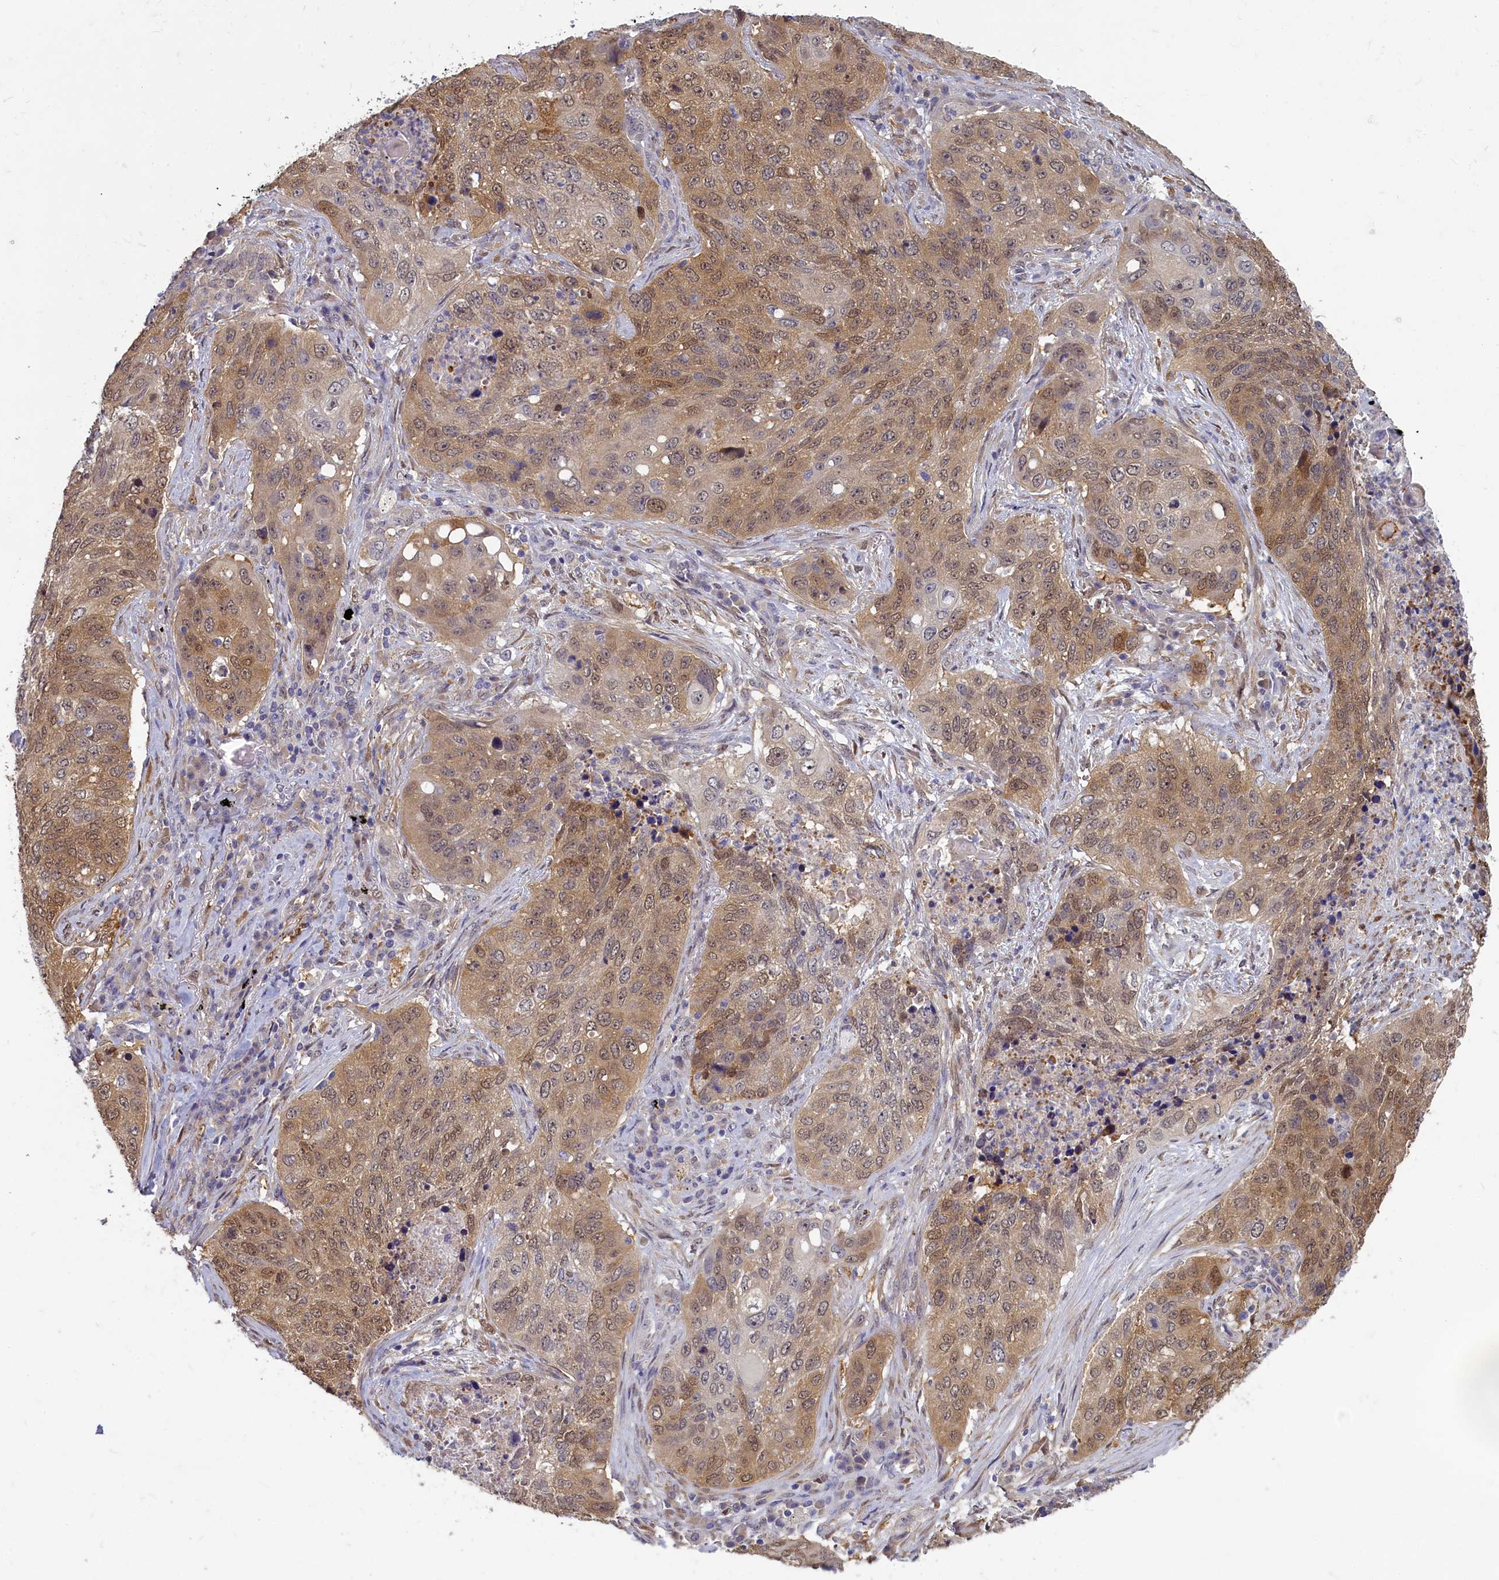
{"staining": {"intensity": "moderate", "quantity": ">75%", "location": "cytoplasmic/membranous,nuclear"}, "tissue": "lung cancer", "cell_type": "Tumor cells", "image_type": "cancer", "snomed": [{"axis": "morphology", "description": "Squamous cell carcinoma, NOS"}, {"axis": "topography", "description": "Lung"}], "caption": "This is a histology image of IHC staining of lung cancer, which shows moderate expression in the cytoplasmic/membranous and nuclear of tumor cells.", "gene": "UCHL3", "patient": {"sex": "female", "age": 63}}